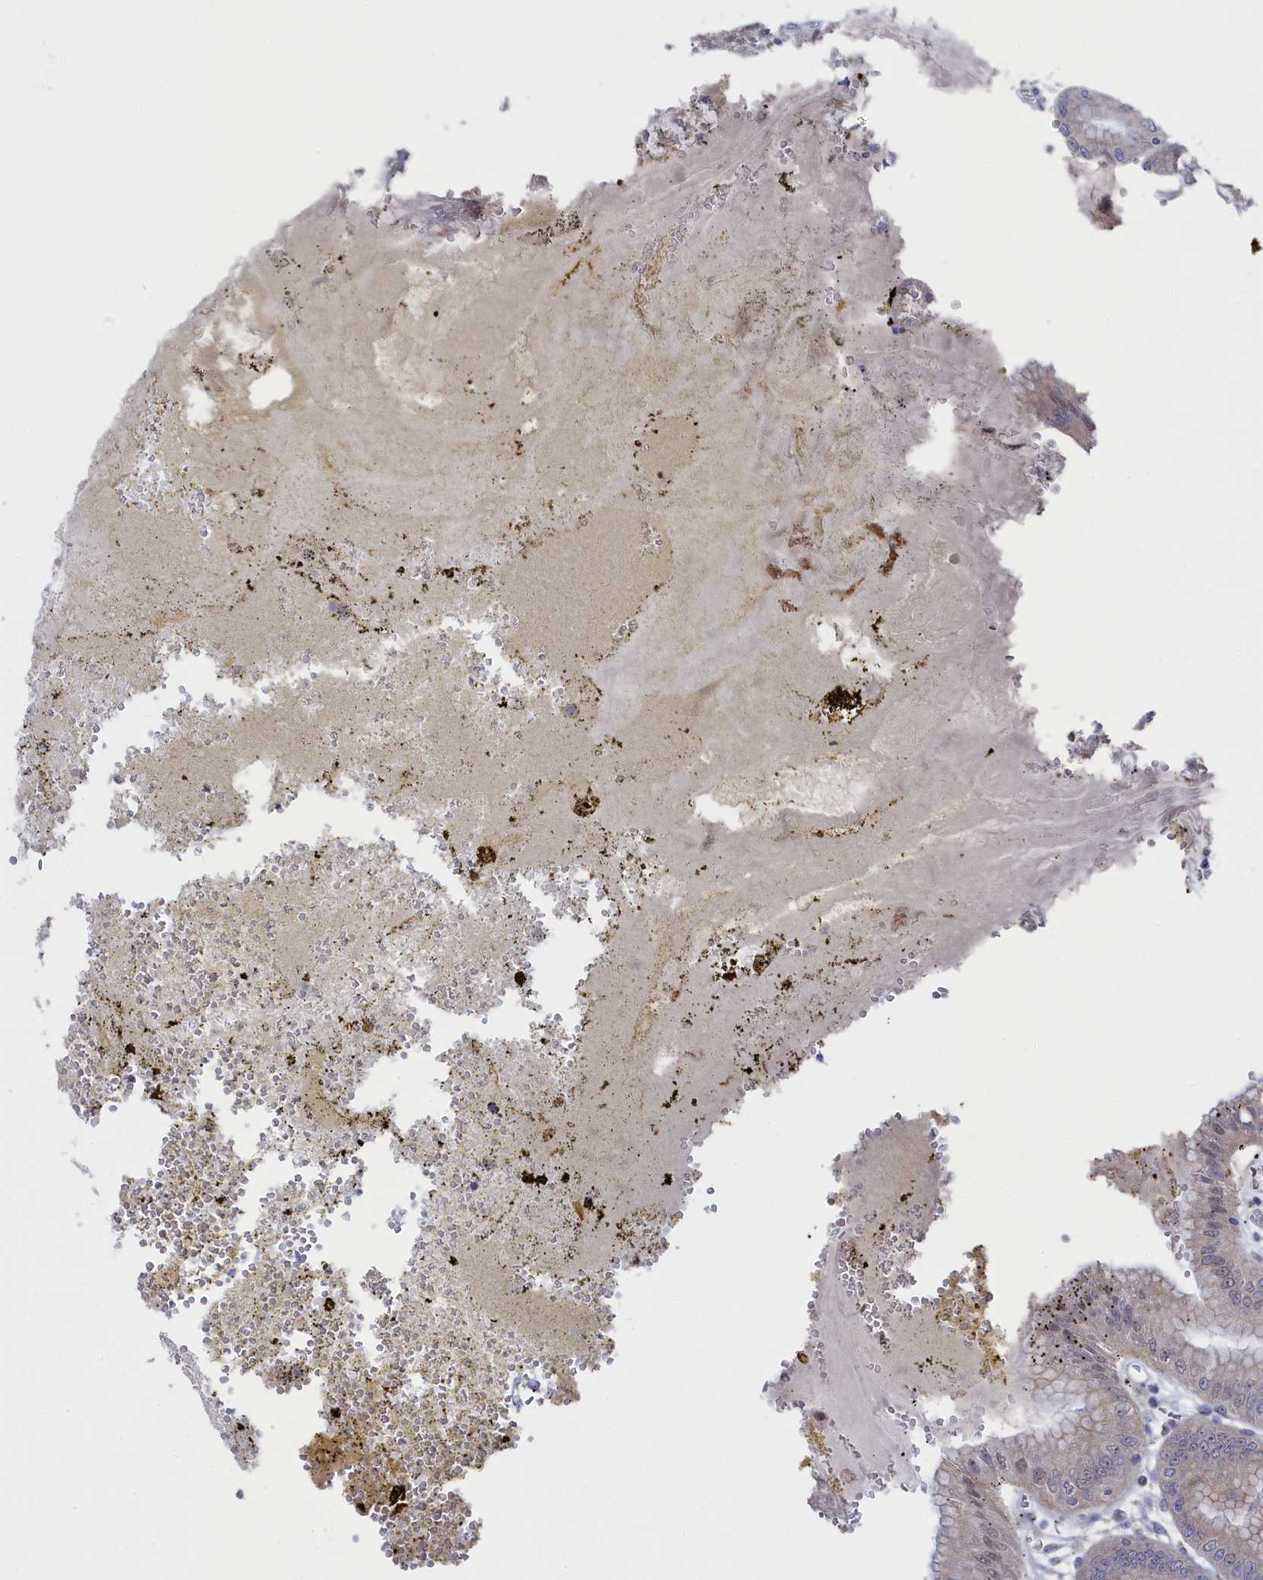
{"staining": {"intensity": "moderate", "quantity": ">75%", "location": "cytoplasmic/membranous,nuclear"}, "tissue": "stomach", "cell_type": "Glandular cells", "image_type": "normal", "snomed": [{"axis": "morphology", "description": "Normal tissue, NOS"}, {"axis": "topography", "description": "Stomach, lower"}], "caption": "Immunohistochemistry of benign human stomach demonstrates medium levels of moderate cytoplasmic/membranous,nuclear positivity in approximately >75% of glandular cells.", "gene": "TMEM161A", "patient": {"sex": "male", "age": 71}}